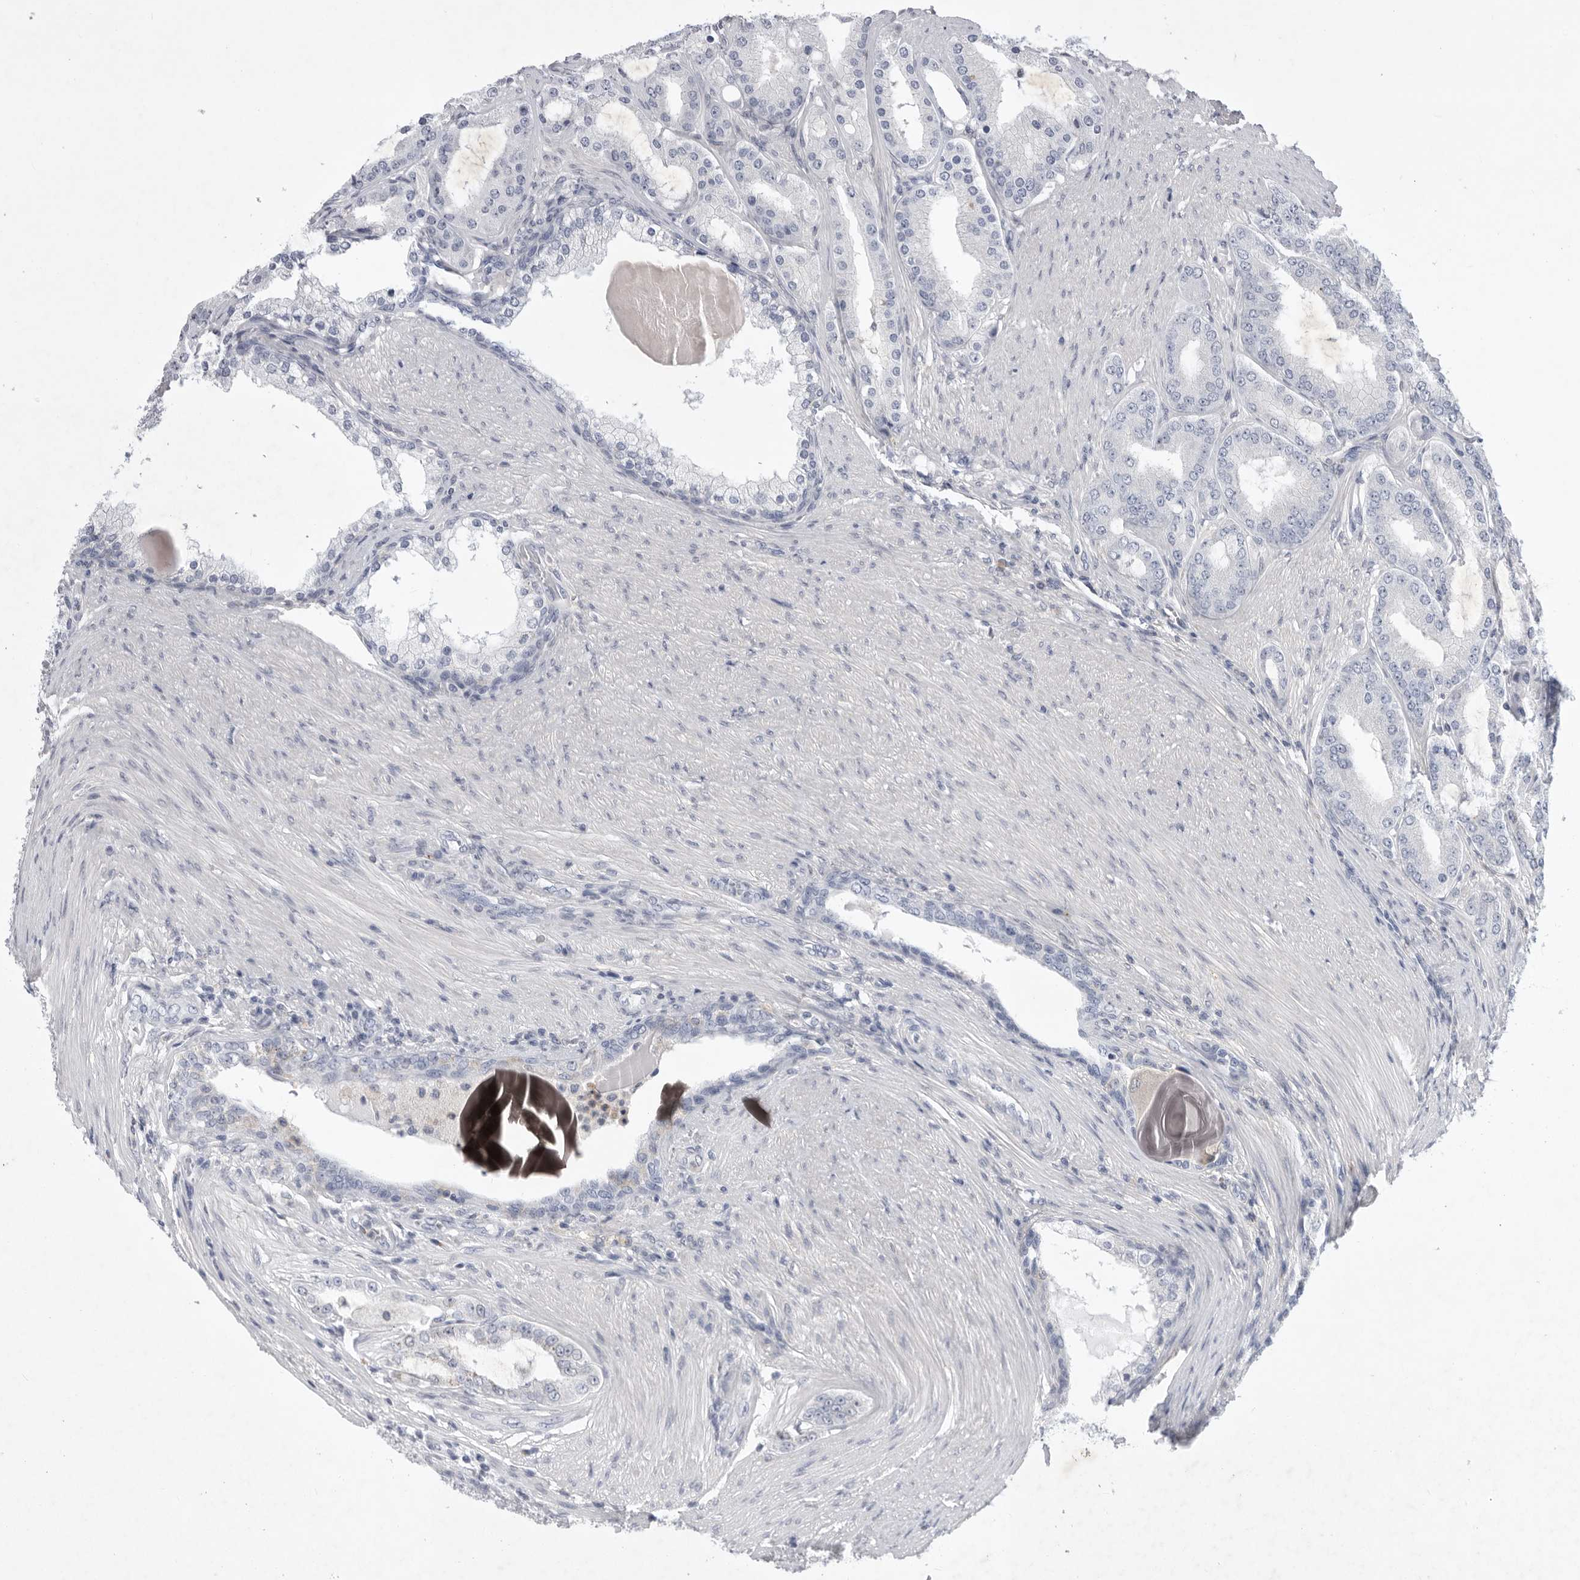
{"staining": {"intensity": "negative", "quantity": "none", "location": "none"}, "tissue": "prostate cancer", "cell_type": "Tumor cells", "image_type": "cancer", "snomed": [{"axis": "morphology", "description": "Adenocarcinoma, High grade"}, {"axis": "topography", "description": "Prostate"}], "caption": "The photomicrograph demonstrates no significant positivity in tumor cells of prostate cancer.", "gene": "SIGLEC10", "patient": {"sex": "male", "age": 60}}